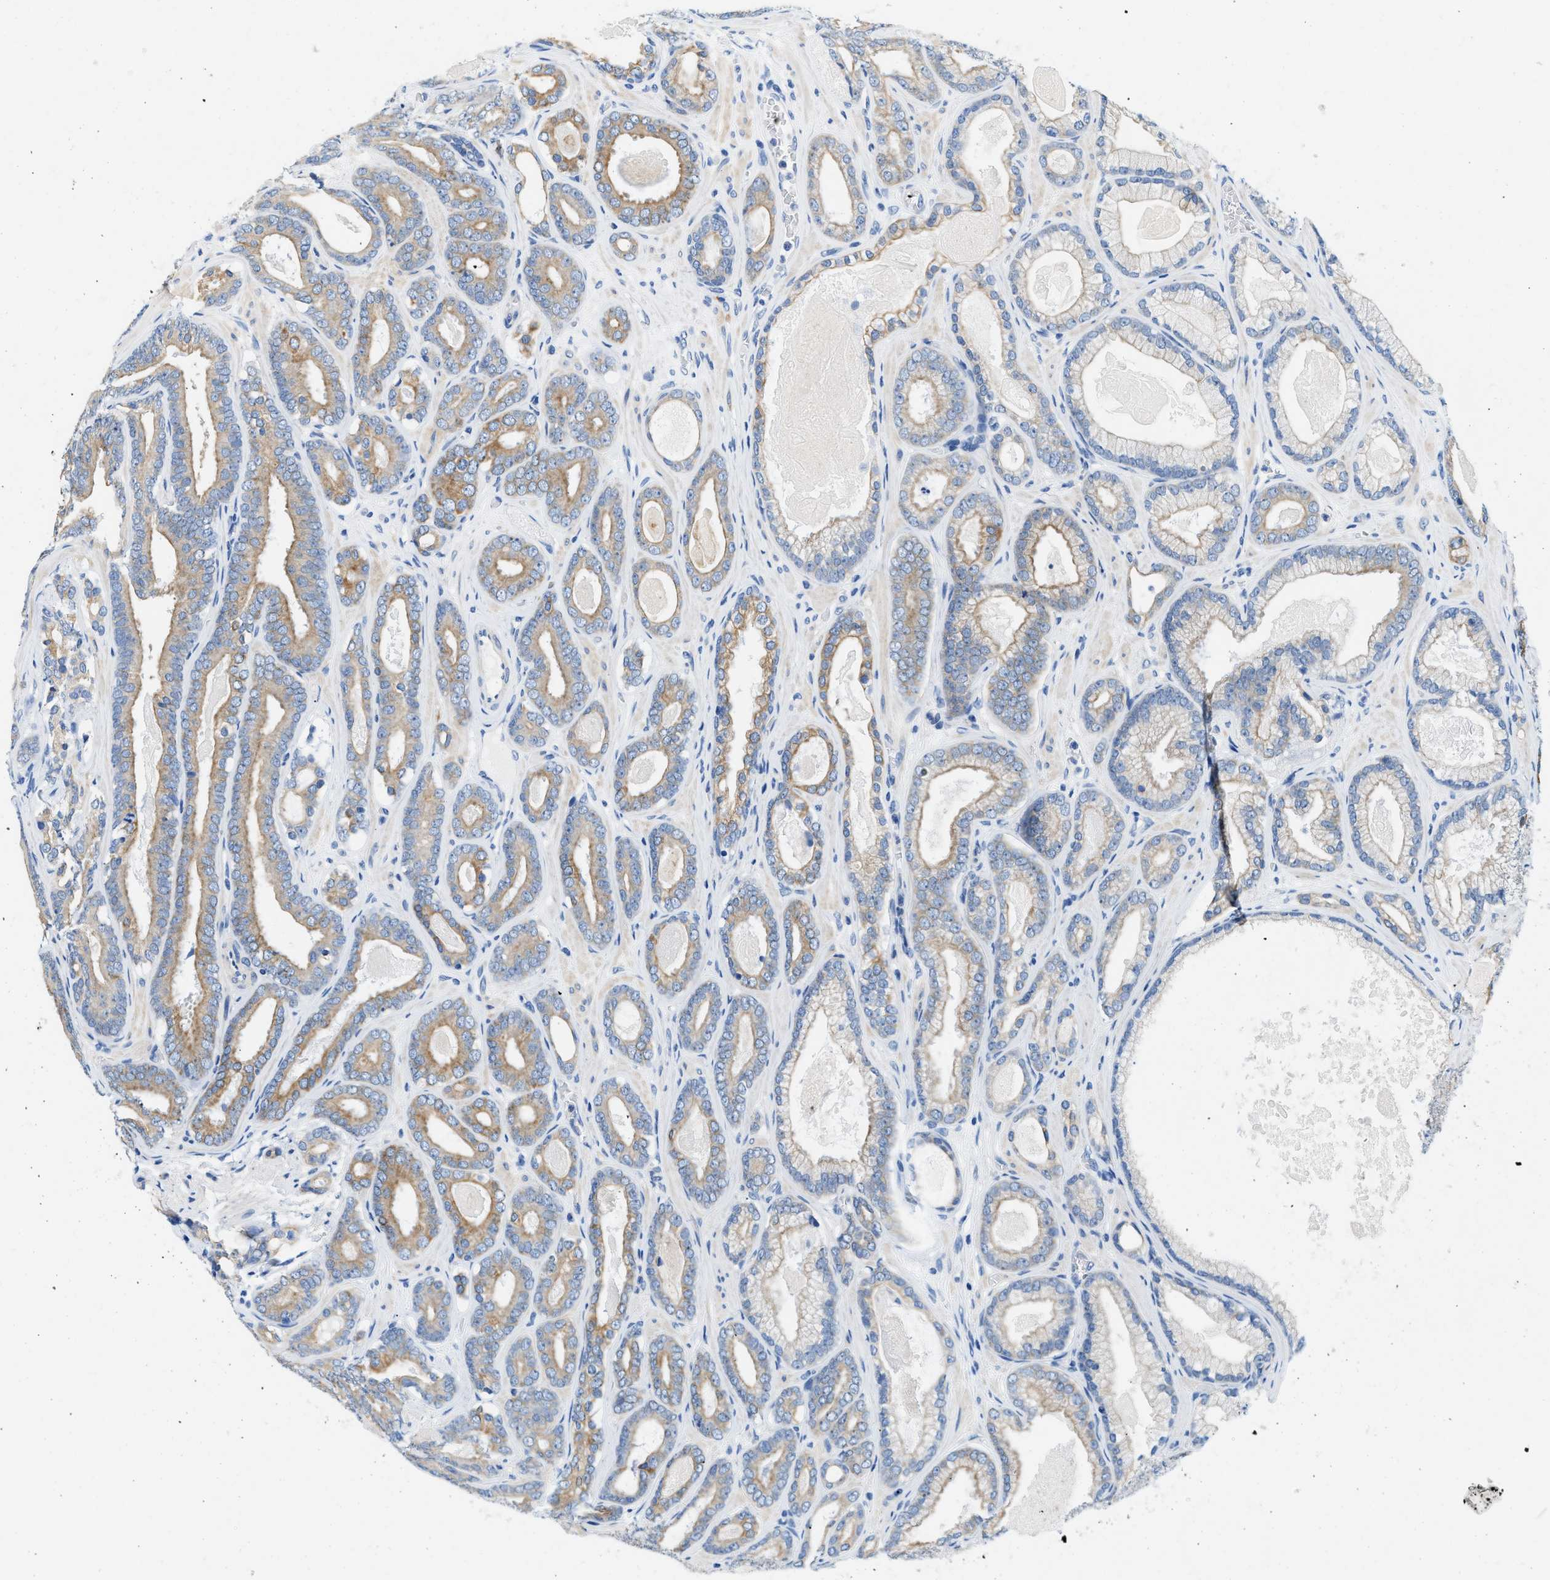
{"staining": {"intensity": "moderate", "quantity": "25%-75%", "location": "cytoplasmic/membranous"}, "tissue": "prostate cancer", "cell_type": "Tumor cells", "image_type": "cancer", "snomed": [{"axis": "morphology", "description": "Adenocarcinoma, High grade"}, {"axis": "topography", "description": "Prostate"}], "caption": "A medium amount of moderate cytoplasmic/membranous positivity is appreciated in approximately 25%-75% of tumor cells in prostate cancer (high-grade adenocarcinoma) tissue. The staining was performed using DAB (3,3'-diaminobenzidine), with brown indicating positive protein expression. Nuclei are stained blue with hematoxylin.", "gene": "BPGM", "patient": {"sex": "male", "age": 60}}